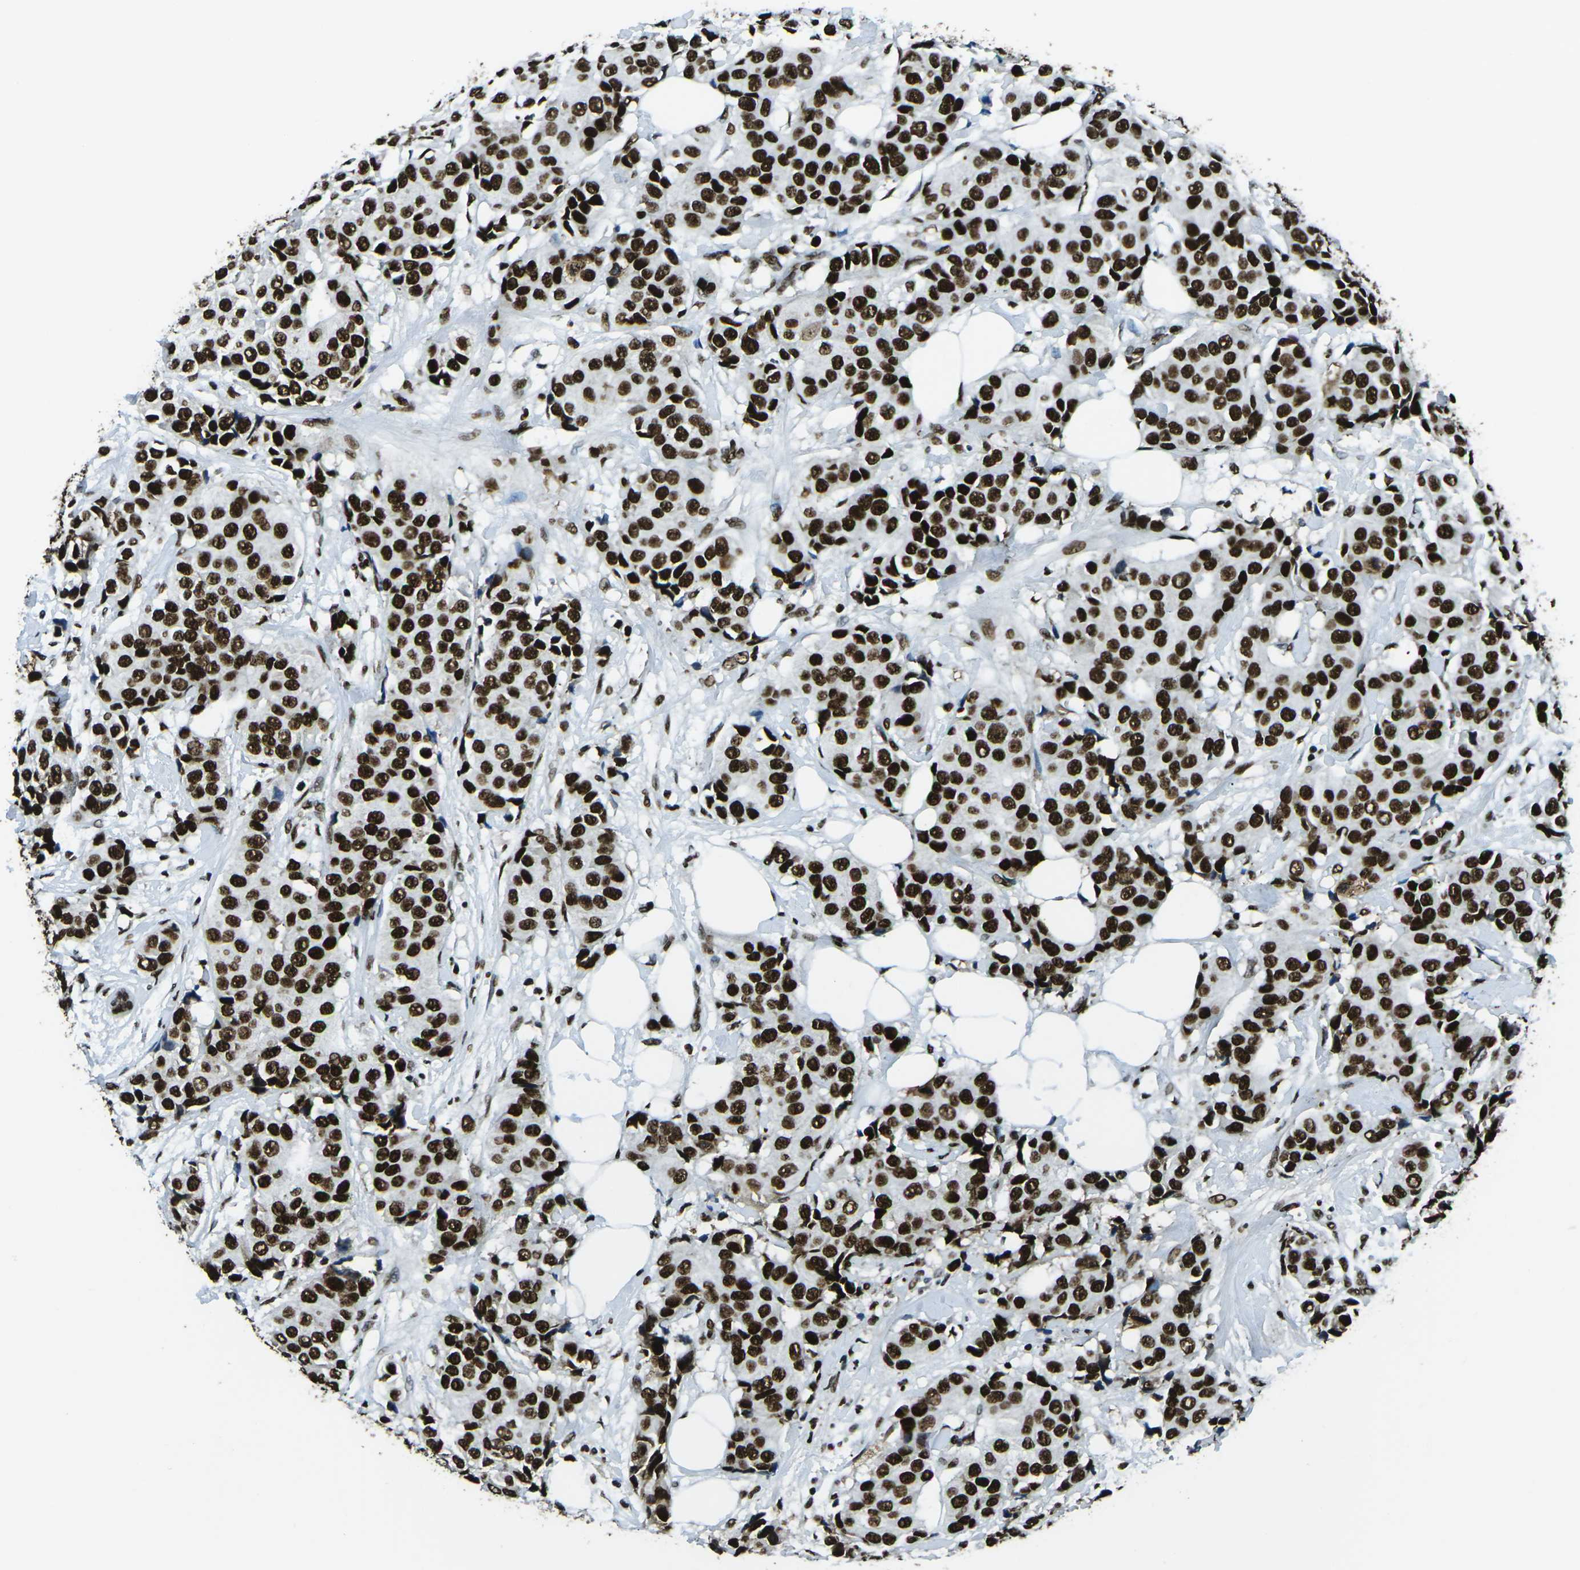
{"staining": {"intensity": "strong", "quantity": ">75%", "location": "nuclear"}, "tissue": "breast cancer", "cell_type": "Tumor cells", "image_type": "cancer", "snomed": [{"axis": "morphology", "description": "Normal tissue, NOS"}, {"axis": "morphology", "description": "Duct carcinoma"}, {"axis": "topography", "description": "Breast"}], "caption": "Infiltrating ductal carcinoma (breast) tissue displays strong nuclear expression in about >75% of tumor cells, visualized by immunohistochemistry.", "gene": "HNRNPL", "patient": {"sex": "female", "age": 39}}